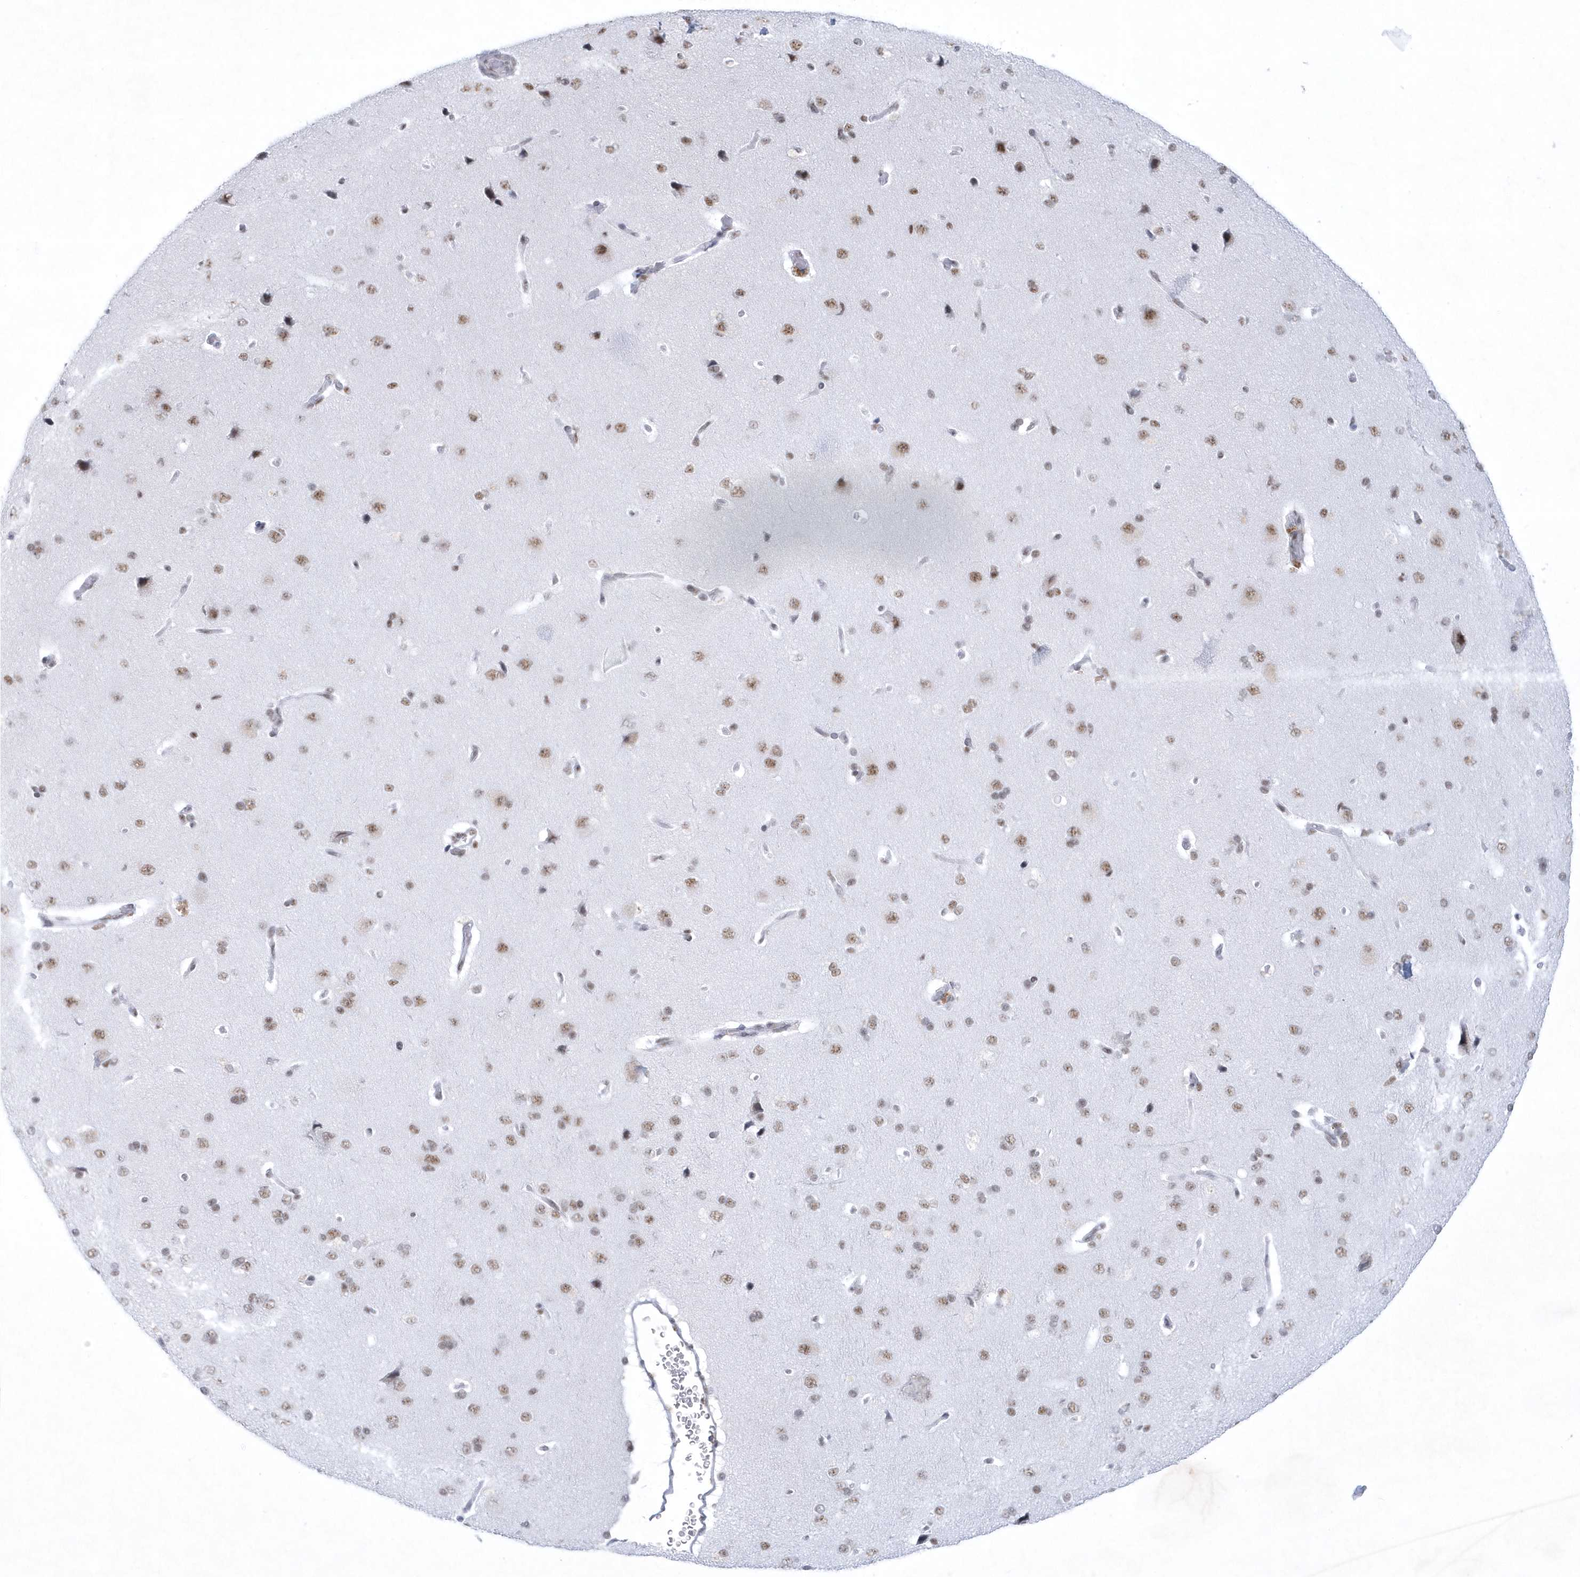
{"staining": {"intensity": "weak", "quantity": "<25%", "location": "nuclear"}, "tissue": "cerebral cortex", "cell_type": "Endothelial cells", "image_type": "normal", "snomed": [{"axis": "morphology", "description": "Normal tissue, NOS"}, {"axis": "topography", "description": "Cerebral cortex"}], "caption": "An immunohistochemistry image of benign cerebral cortex is shown. There is no staining in endothelial cells of cerebral cortex. (IHC, brightfield microscopy, high magnification).", "gene": "DCLRE1A", "patient": {"sex": "male", "age": 62}}